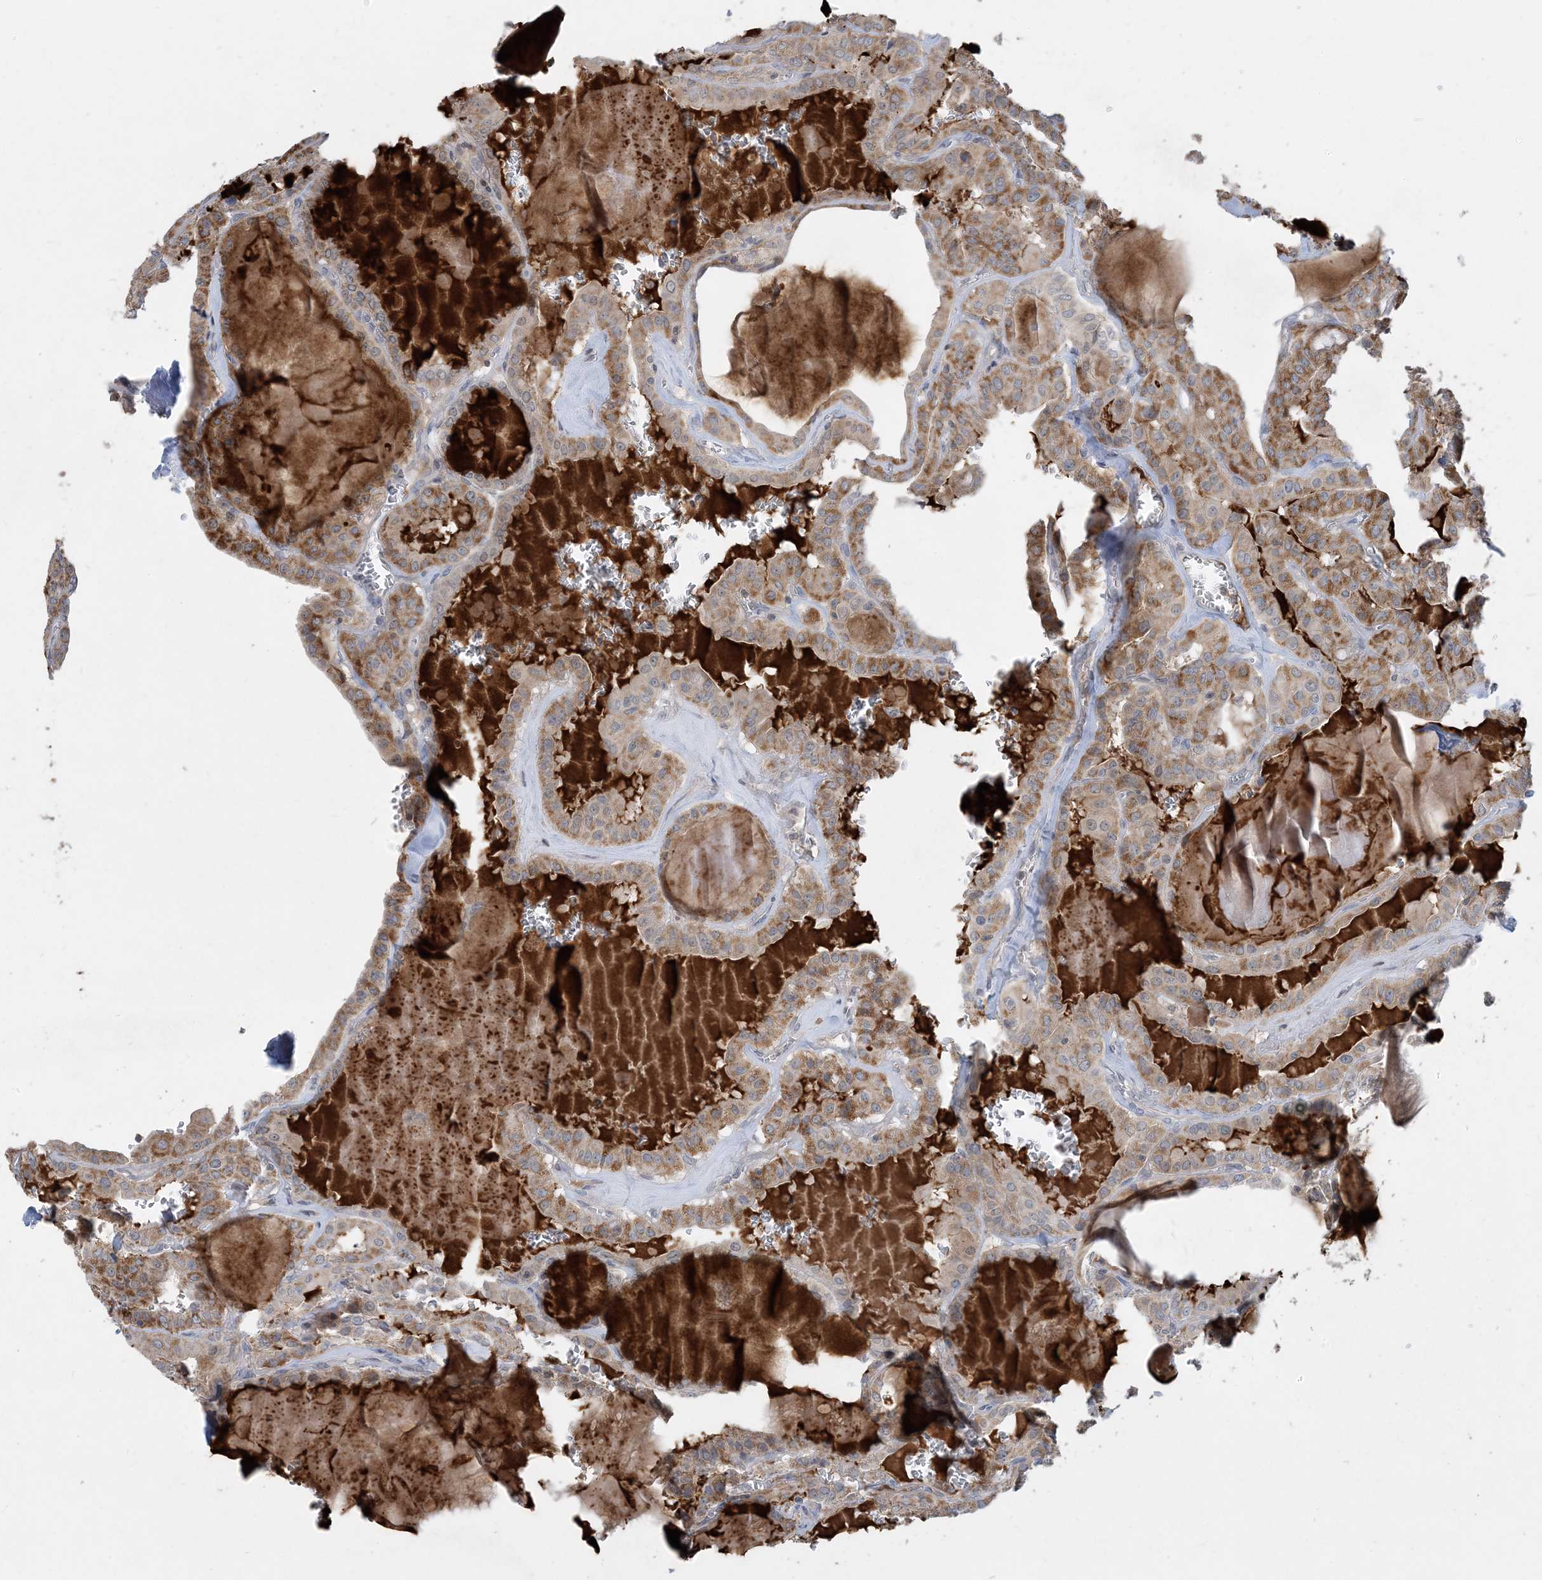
{"staining": {"intensity": "moderate", "quantity": ">75%", "location": "cytoplasmic/membranous"}, "tissue": "thyroid cancer", "cell_type": "Tumor cells", "image_type": "cancer", "snomed": [{"axis": "morphology", "description": "Papillary adenocarcinoma, NOS"}, {"axis": "topography", "description": "Thyroid gland"}], "caption": "IHC (DAB (3,3'-diaminobenzidine)) staining of thyroid cancer demonstrates moderate cytoplasmic/membranous protein positivity in approximately >75% of tumor cells.", "gene": "ECHDC1", "patient": {"sex": "male", "age": 52}}